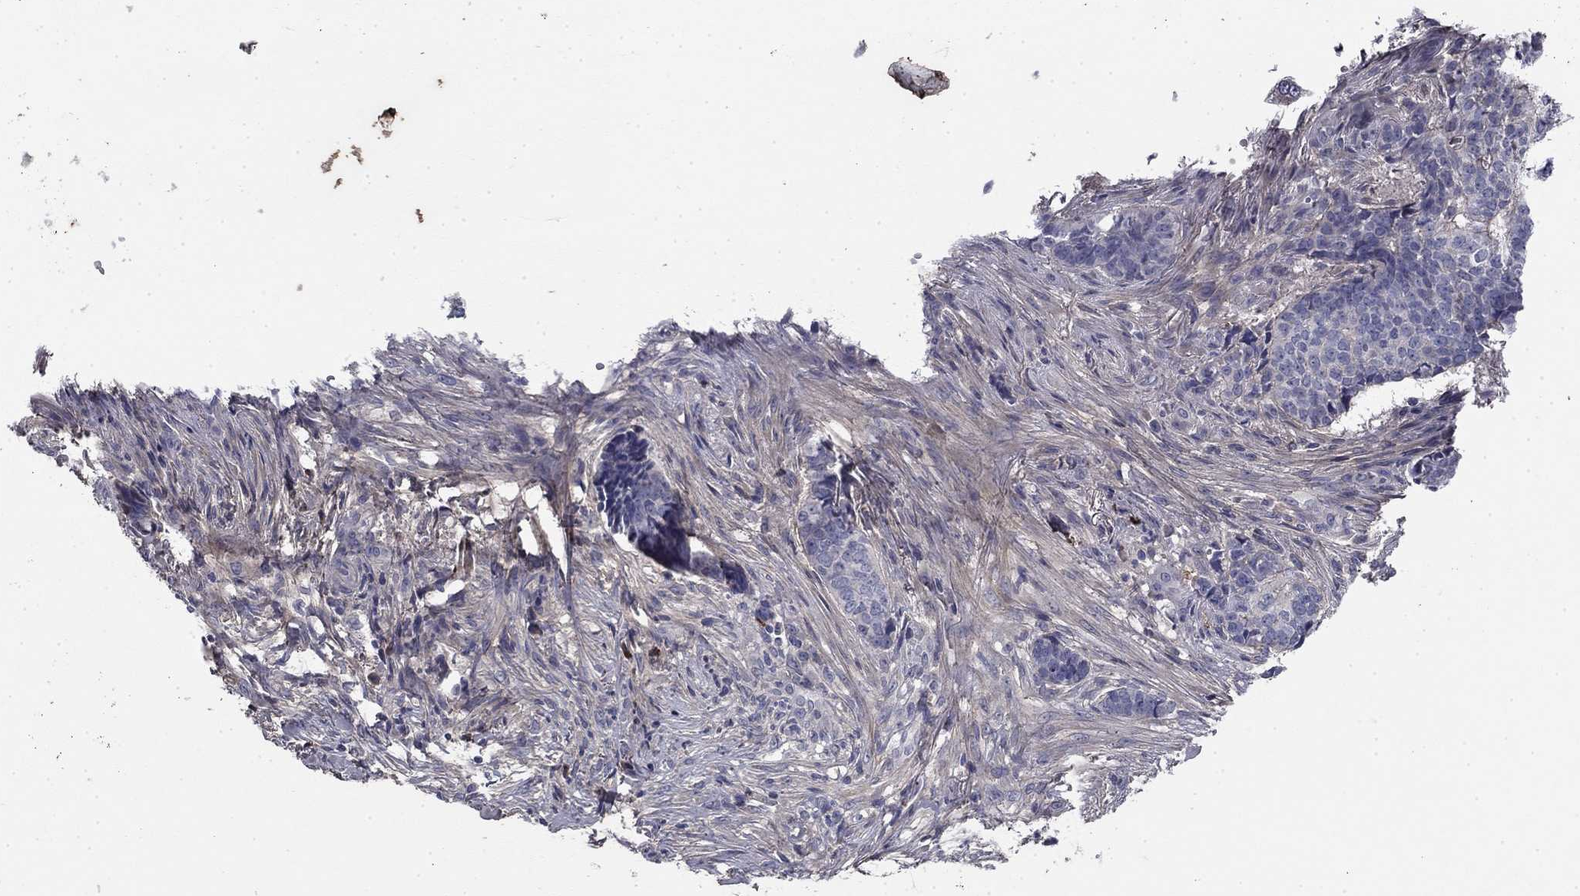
{"staining": {"intensity": "negative", "quantity": "none", "location": "none"}, "tissue": "skin cancer", "cell_type": "Tumor cells", "image_type": "cancer", "snomed": [{"axis": "morphology", "description": "Basal cell carcinoma"}, {"axis": "topography", "description": "Skin"}], "caption": "Tumor cells show no significant positivity in skin cancer.", "gene": "COL2A1", "patient": {"sex": "male", "age": 86}}